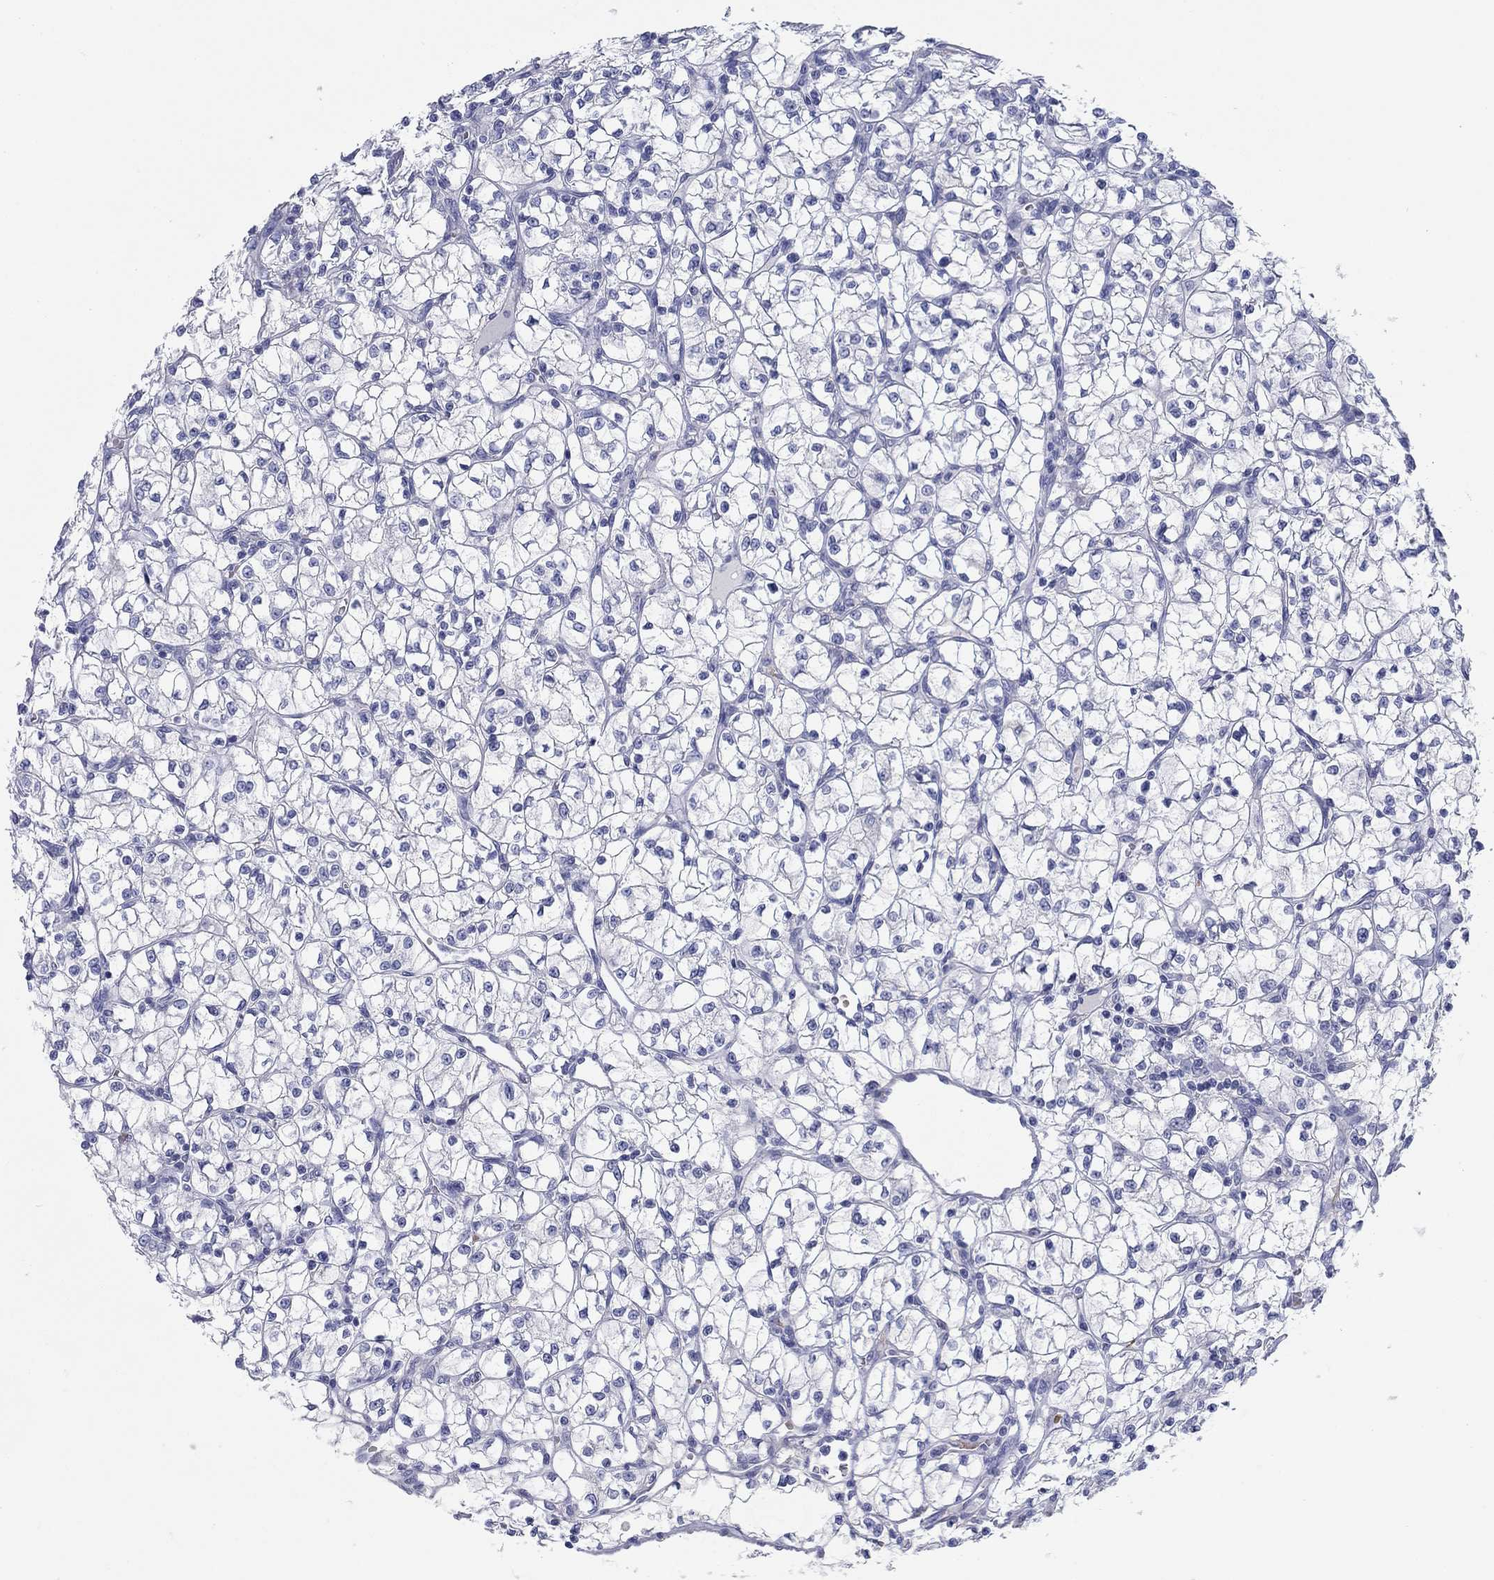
{"staining": {"intensity": "negative", "quantity": "none", "location": "none"}, "tissue": "renal cancer", "cell_type": "Tumor cells", "image_type": "cancer", "snomed": [{"axis": "morphology", "description": "Adenocarcinoma, NOS"}, {"axis": "topography", "description": "Kidney"}], "caption": "Immunohistochemistry (IHC) micrograph of neoplastic tissue: renal cancer (adenocarcinoma) stained with DAB (3,3'-diaminobenzidine) displays no significant protein positivity in tumor cells.", "gene": "GPC1", "patient": {"sex": "female", "age": 64}}